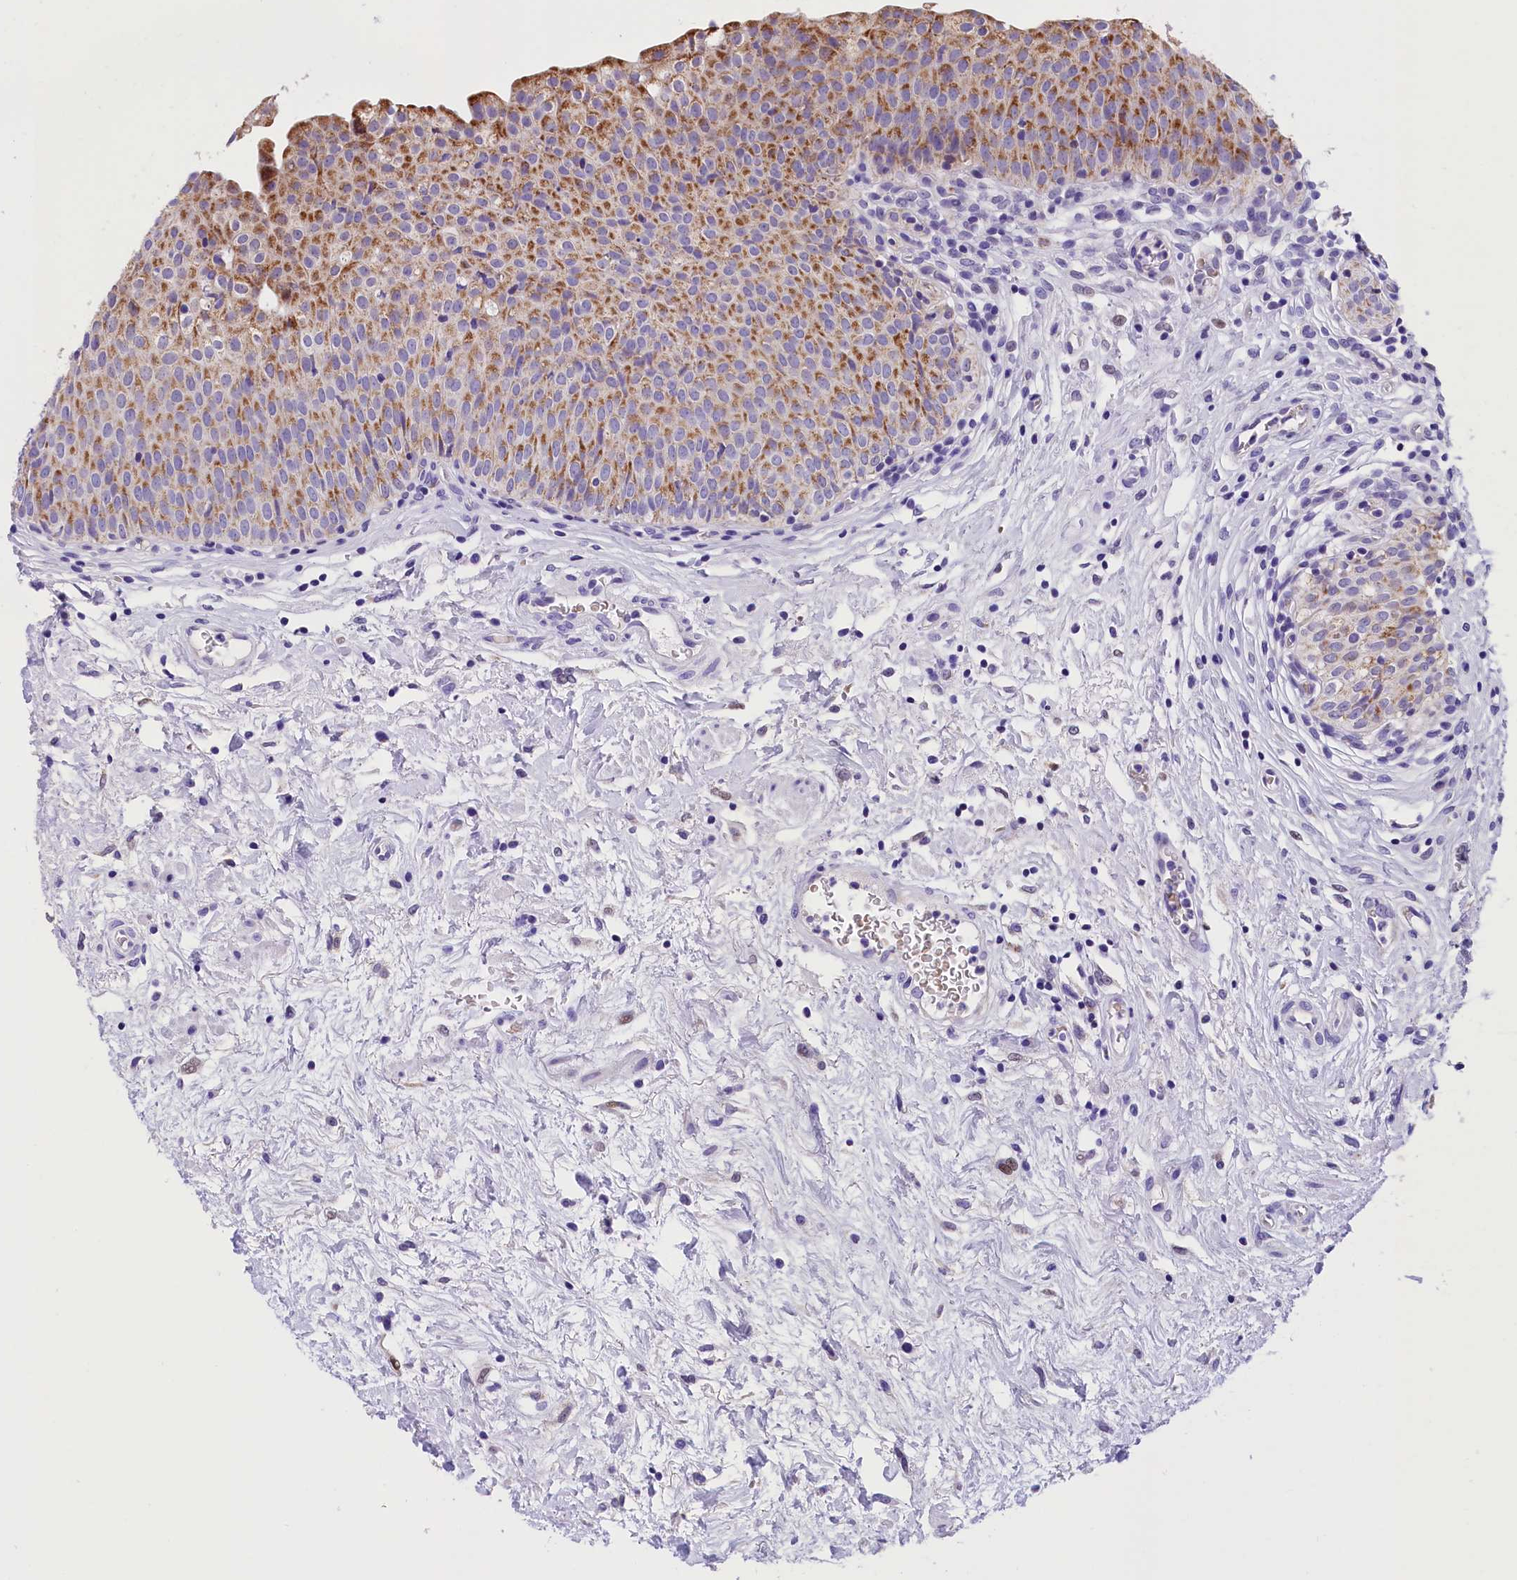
{"staining": {"intensity": "moderate", "quantity": "25%-75%", "location": "cytoplasmic/membranous"}, "tissue": "urinary bladder", "cell_type": "Urothelial cells", "image_type": "normal", "snomed": [{"axis": "morphology", "description": "Normal tissue, NOS"}, {"axis": "topography", "description": "Urinary bladder"}], "caption": "Urinary bladder was stained to show a protein in brown. There is medium levels of moderate cytoplasmic/membranous staining in about 25%-75% of urothelial cells. (DAB IHC with brightfield microscopy, high magnification).", "gene": "ABAT", "patient": {"sex": "male", "age": 55}}